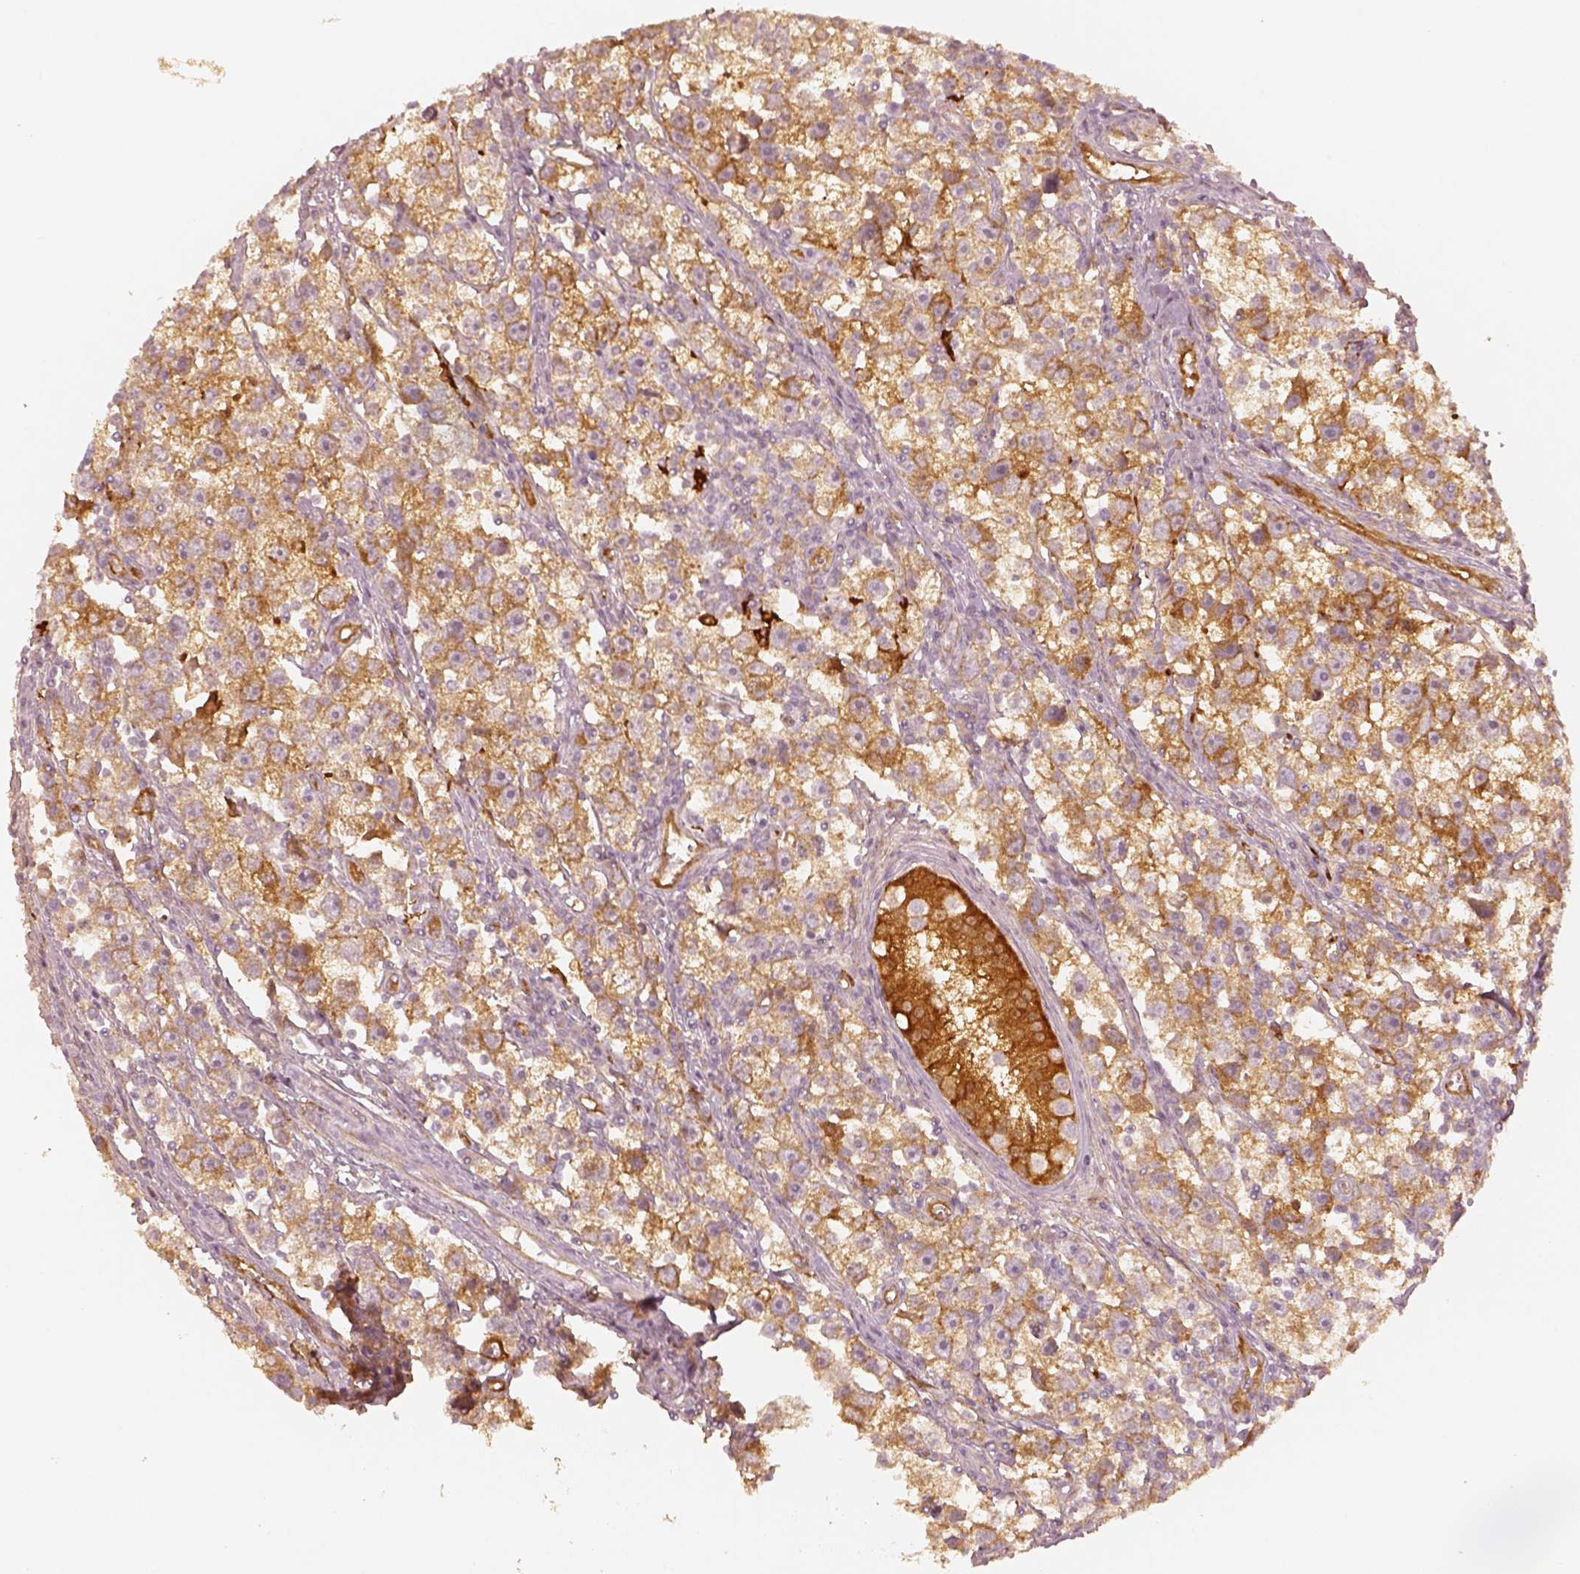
{"staining": {"intensity": "negative", "quantity": "none", "location": "none"}, "tissue": "testis cancer", "cell_type": "Tumor cells", "image_type": "cancer", "snomed": [{"axis": "morphology", "description": "Seminoma, NOS"}, {"axis": "topography", "description": "Testis"}], "caption": "Testis seminoma was stained to show a protein in brown. There is no significant positivity in tumor cells. (DAB (3,3'-diaminobenzidine) immunohistochemistry (IHC) with hematoxylin counter stain).", "gene": "FSCN1", "patient": {"sex": "male", "age": 30}}